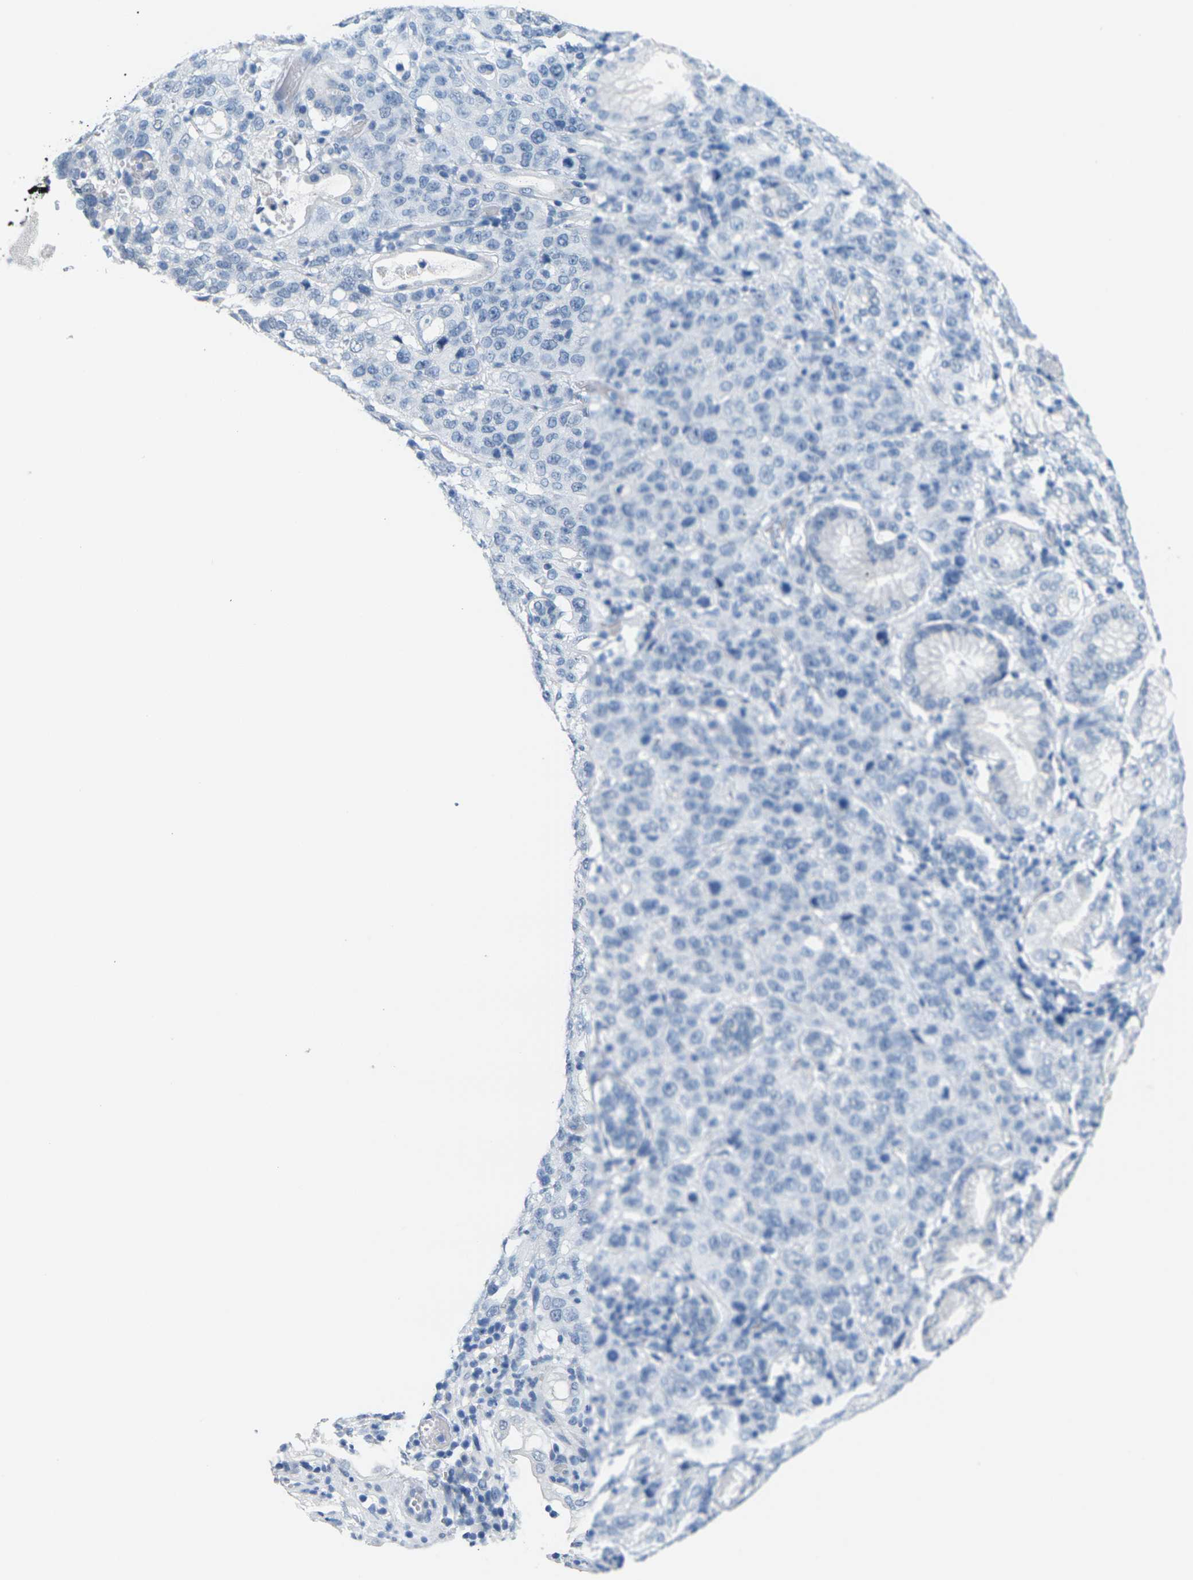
{"staining": {"intensity": "negative", "quantity": "none", "location": "none"}, "tissue": "stomach cancer", "cell_type": "Tumor cells", "image_type": "cancer", "snomed": [{"axis": "morphology", "description": "Normal tissue, NOS"}, {"axis": "morphology", "description": "Adenocarcinoma, NOS"}, {"axis": "topography", "description": "Stomach"}], "caption": "Tumor cells show no significant staining in stomach adenocarcinoma.", "gene": "CTAG1A", "patient": {"sex": "male", "age": 48}}